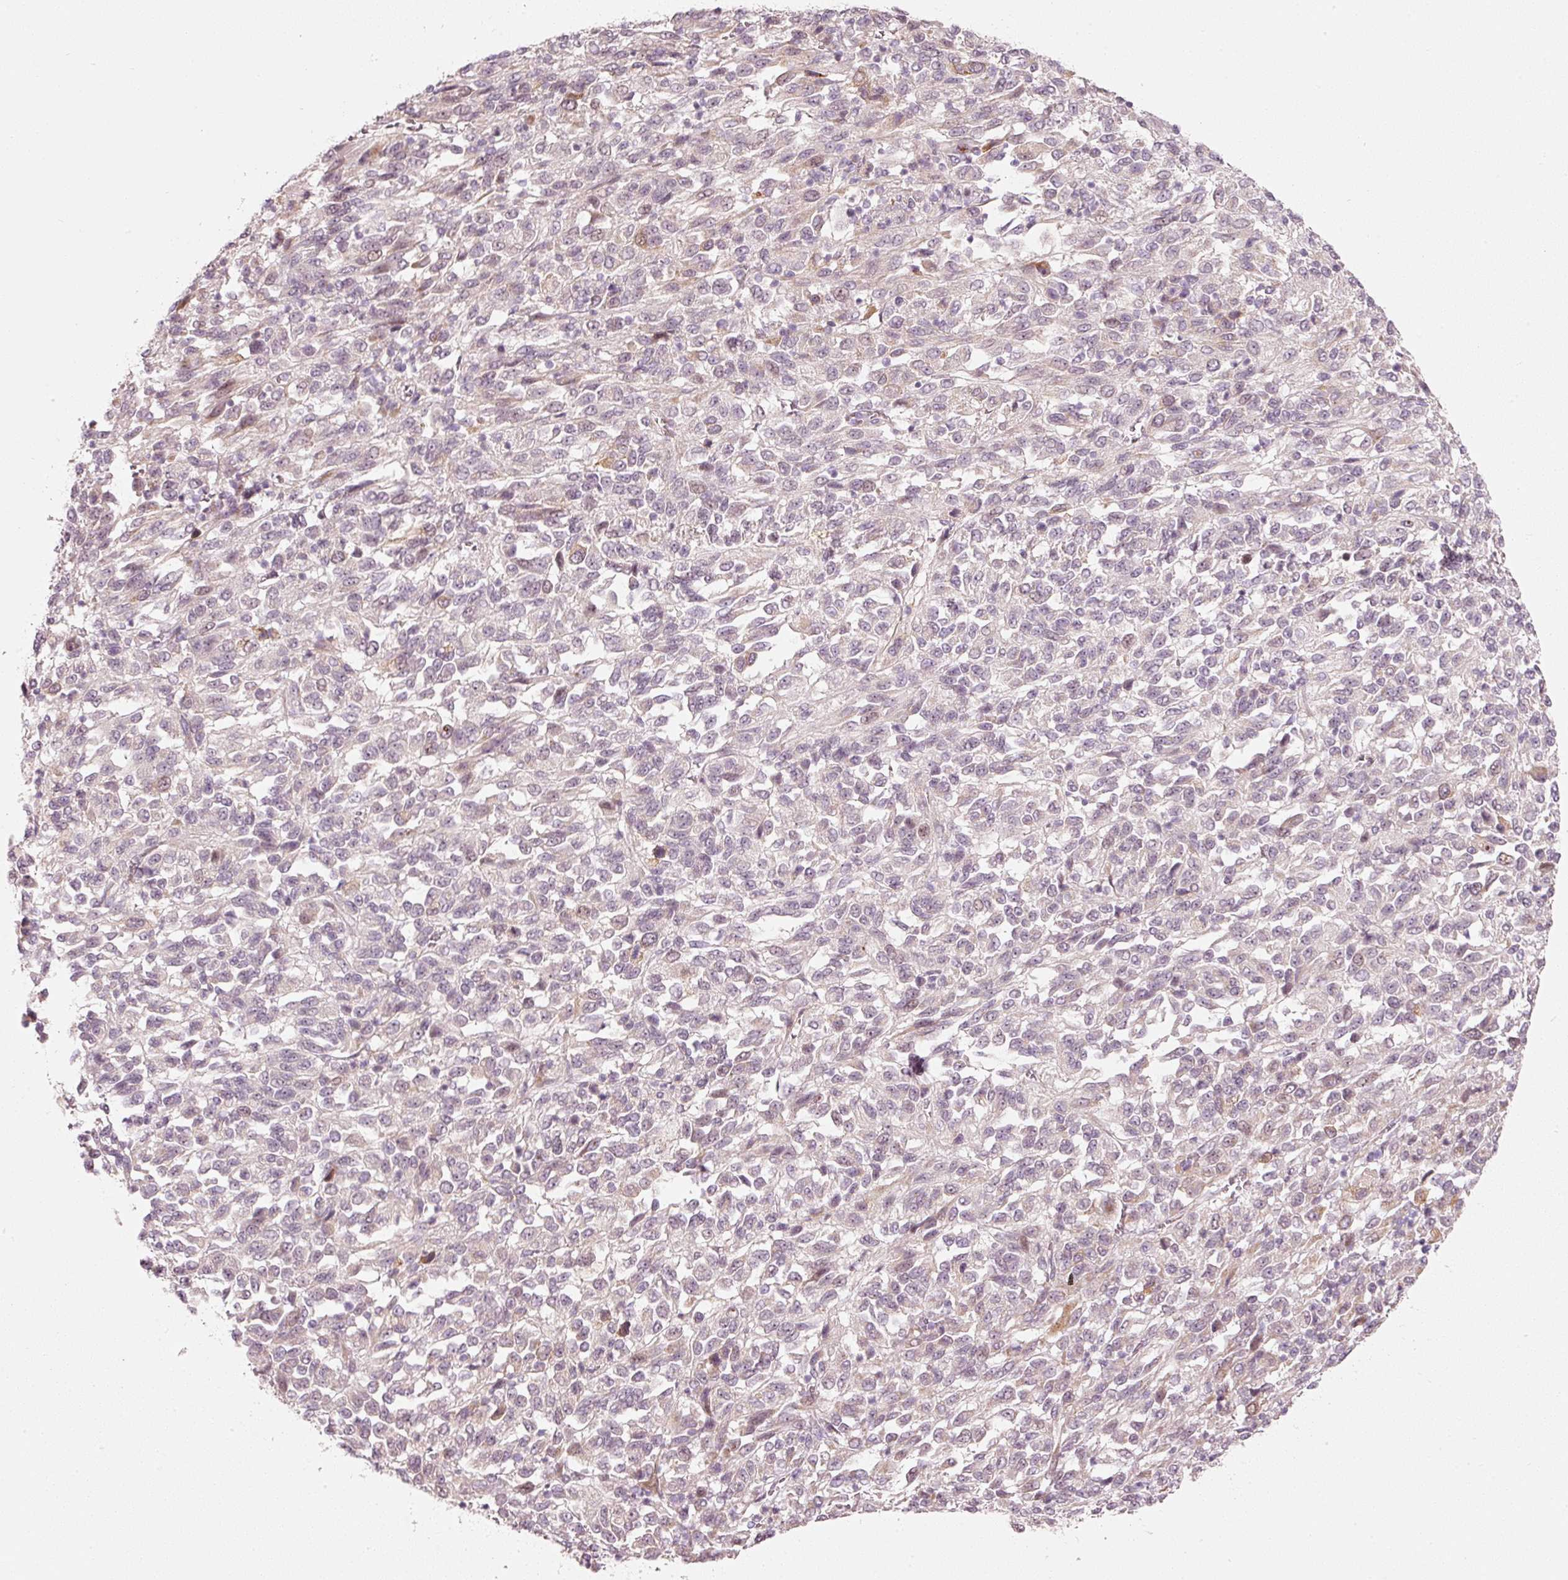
{"staining": {"intensity": "weak", "quantity": "<25%", "location": "nuclear"}, "tissue": "melanoma", "cell_type": "Tumor cells", "image_type": "cancer", "snomed": [{"axis": "morphology", "description": "Malignant melanoma, Metastatic site"}, {"axis": "topography", "description": "Lung"}], "caption": "This is an immunohistochemistry histopathology image of human malignant melanoma (metastatic site). There is no staining in tumor cells.", "gene": "SLC20A1", "patient": {"sex": "male", "age": 64}}